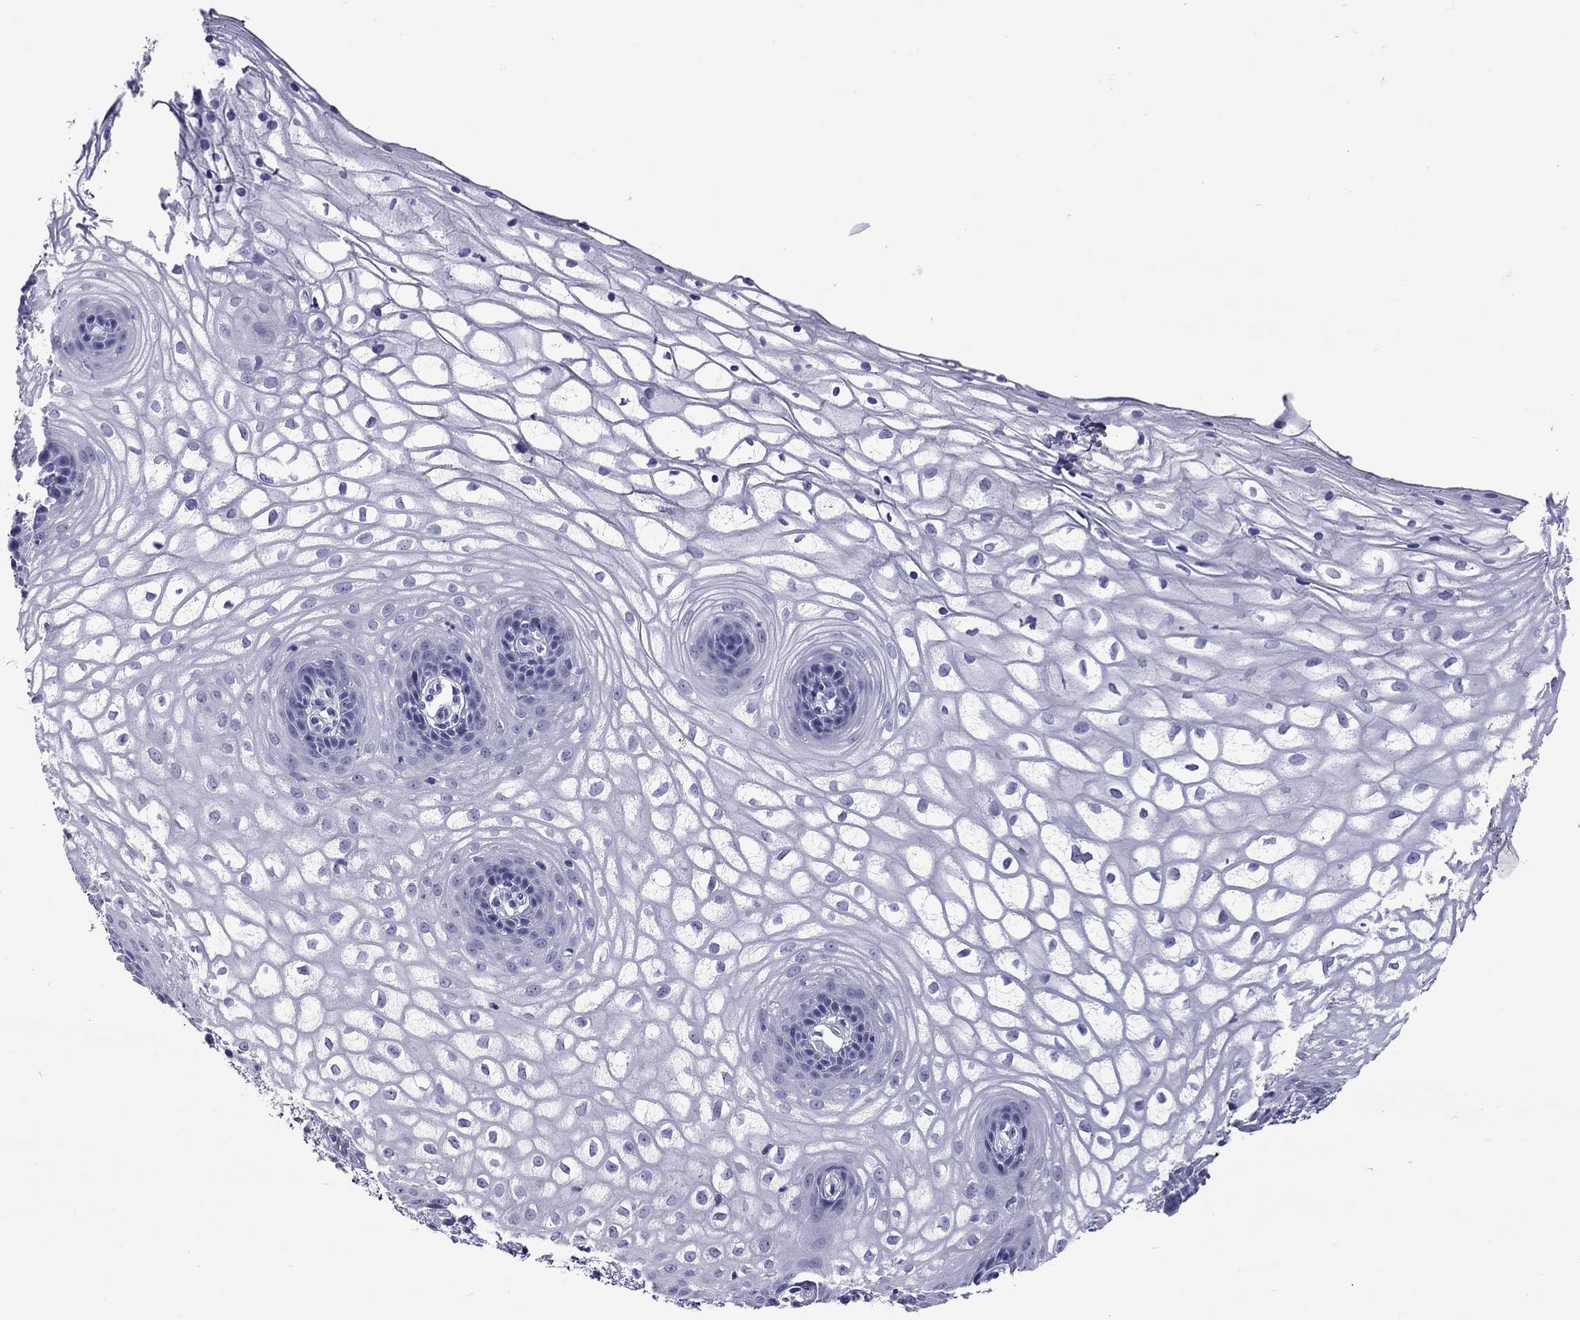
{"staining": {"intensity": "negative", "quantity": "none", "location": "none"}, "tissue": "vagina", "cell_type": "Squamous epithelial cells", "image_type": "normal", "snomed": [{"axis": "morphology", "description": "Normal tissue, NOS"}, {"axis": "topography", "description": "Vagina"}], "caption": "Micrograph shows no protein expression in squamous epithelial cells of unremarkable vagina. (DAB immunohistochemistry (IHC), high magnification).", "gene": "ARMC12", "patient": {"sex": "female", "age": 34}}